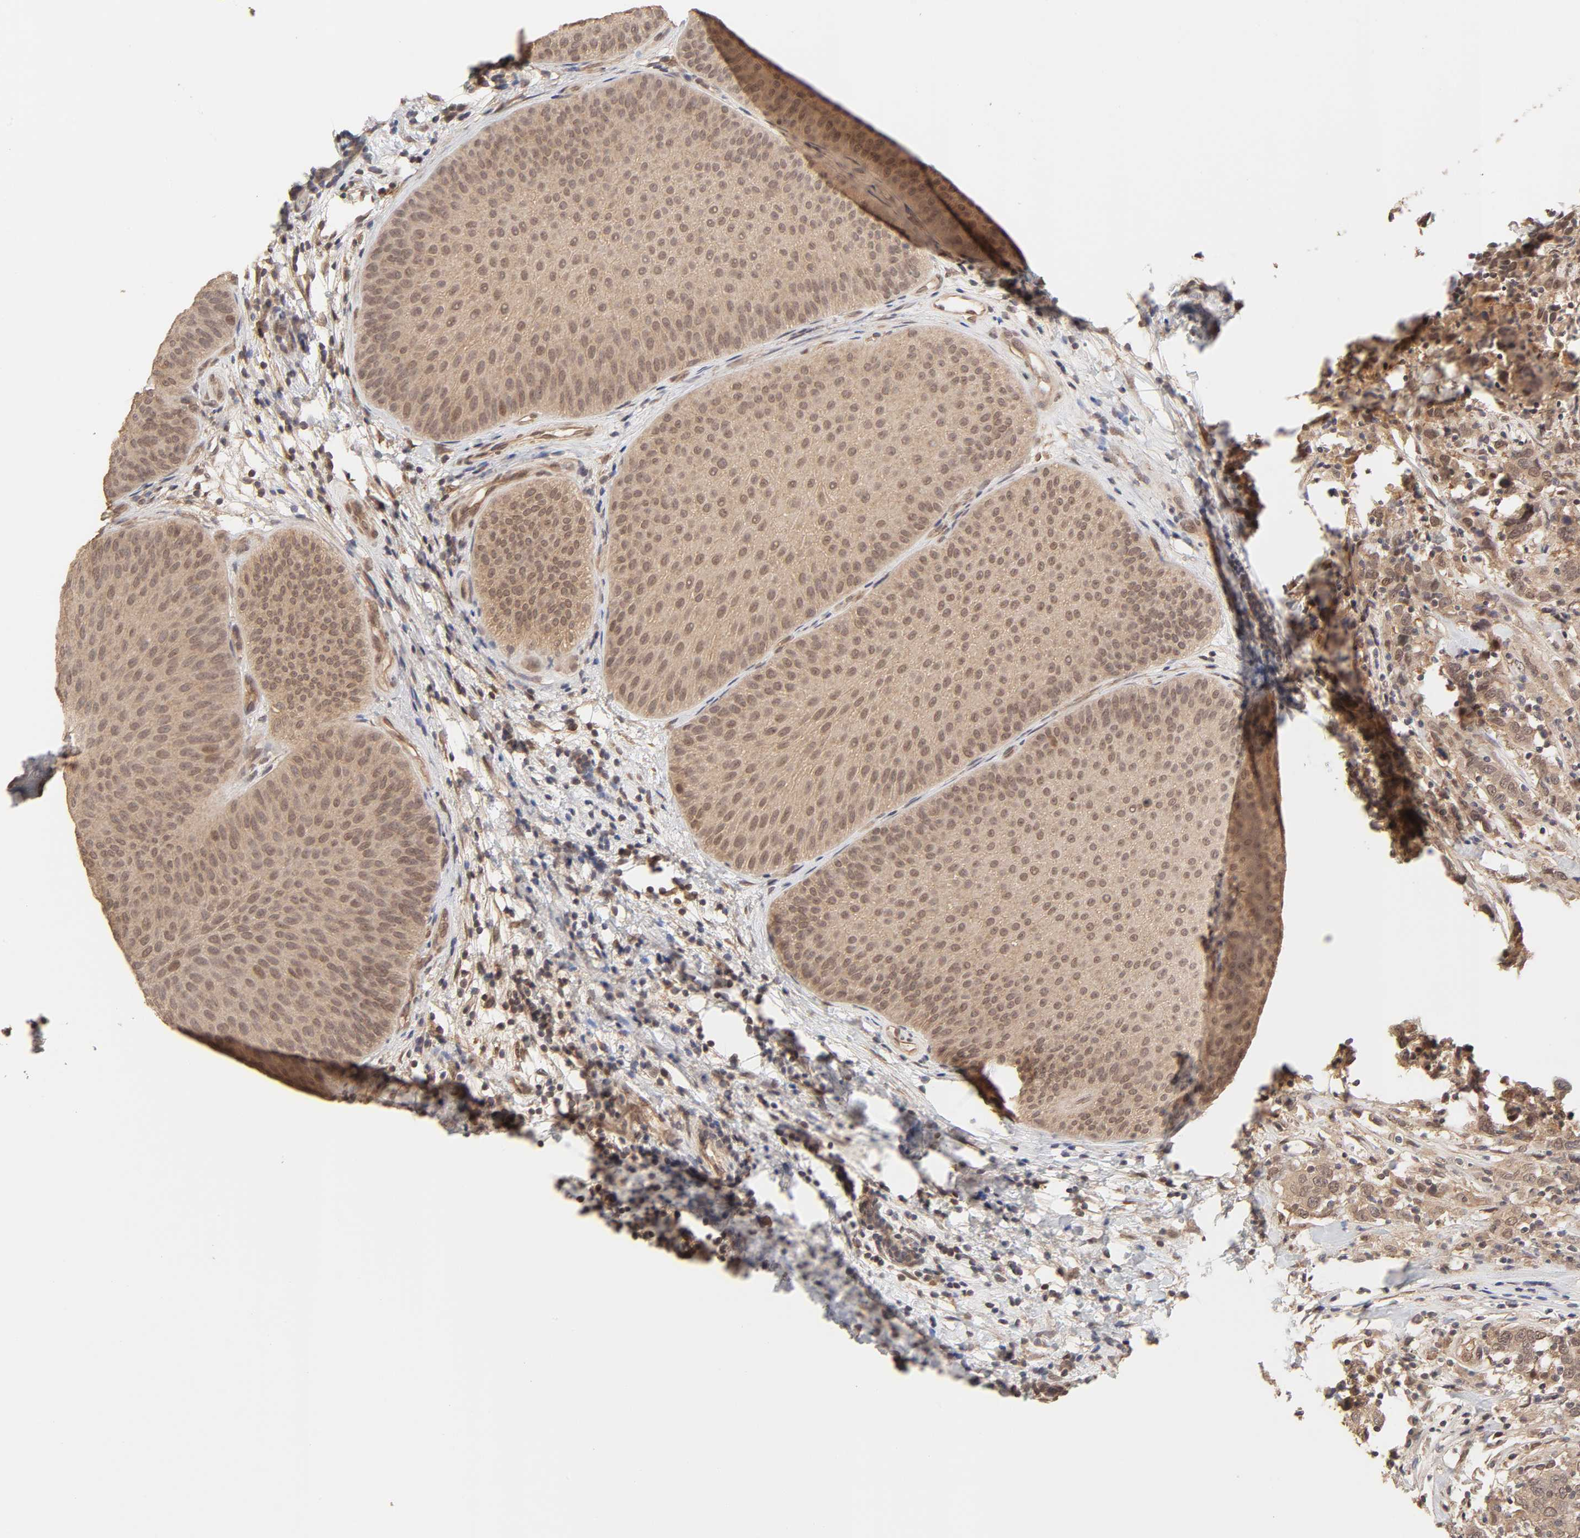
{"staining": {"intensity": "moderate", "quantity": ">75%", "location": "cytoplasmic/membranous"}, "tissue": "urothelial cancer", "cell_type": "Tumor cells", "image_type": "cancer", "snomed": [{"axis": "morphology", "description": "Urothelial carcinoma, Low grade"}, {"axis": "topography", "description": "Urinary bladder"}], "caption": "Urothelial carcinoma (low-grade) stained with a brown dye demonstrates moderate cytoplasmic/membranous positive positivity in approximately >75% of tumor cells.", "gene": "MAPK1", "patient": {"sex": "female", "age": 60}}